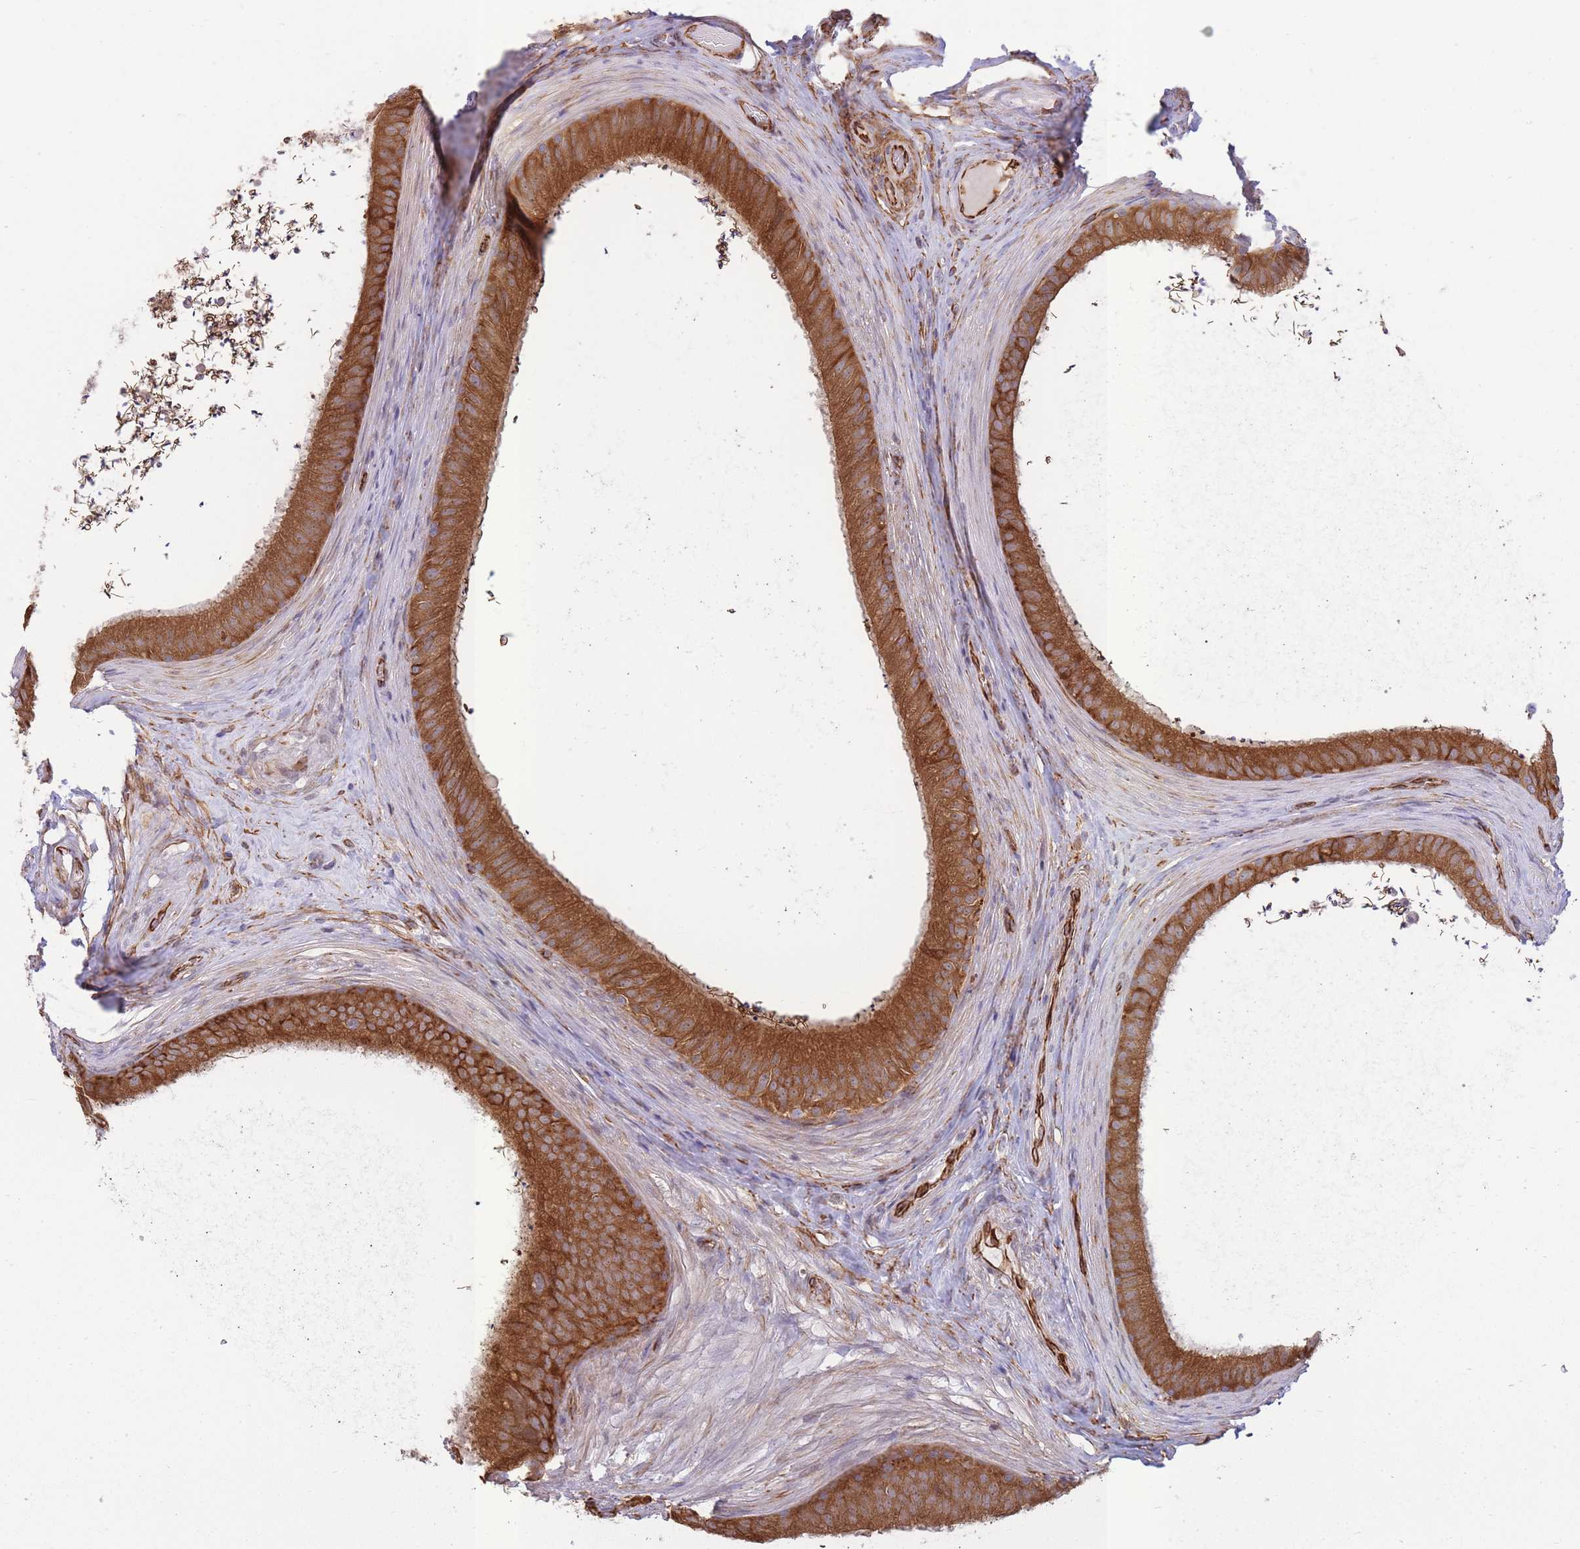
{"staining": {"intensity": "strong", "quantity": ">75%", "location": "cytoplasmic/membranous"}, "tissue": "epididymis", "cell_type": "Glandular cells", "image_type": "normal", "snomed": [{"axis": "morphology", "description": "Normal tissue, NOS"}, {"axis": "topography", "description": "Testis"}, {"axis": "topography", "description": "Epididymis"}], "caption": "Protein expression analysis of benign epididymis exhibits strong cytoplasmic/membranous staining in about >75% of glandular cells.", "gene": "ECPAS", "patient": {"sex": "male", "age": 41}}